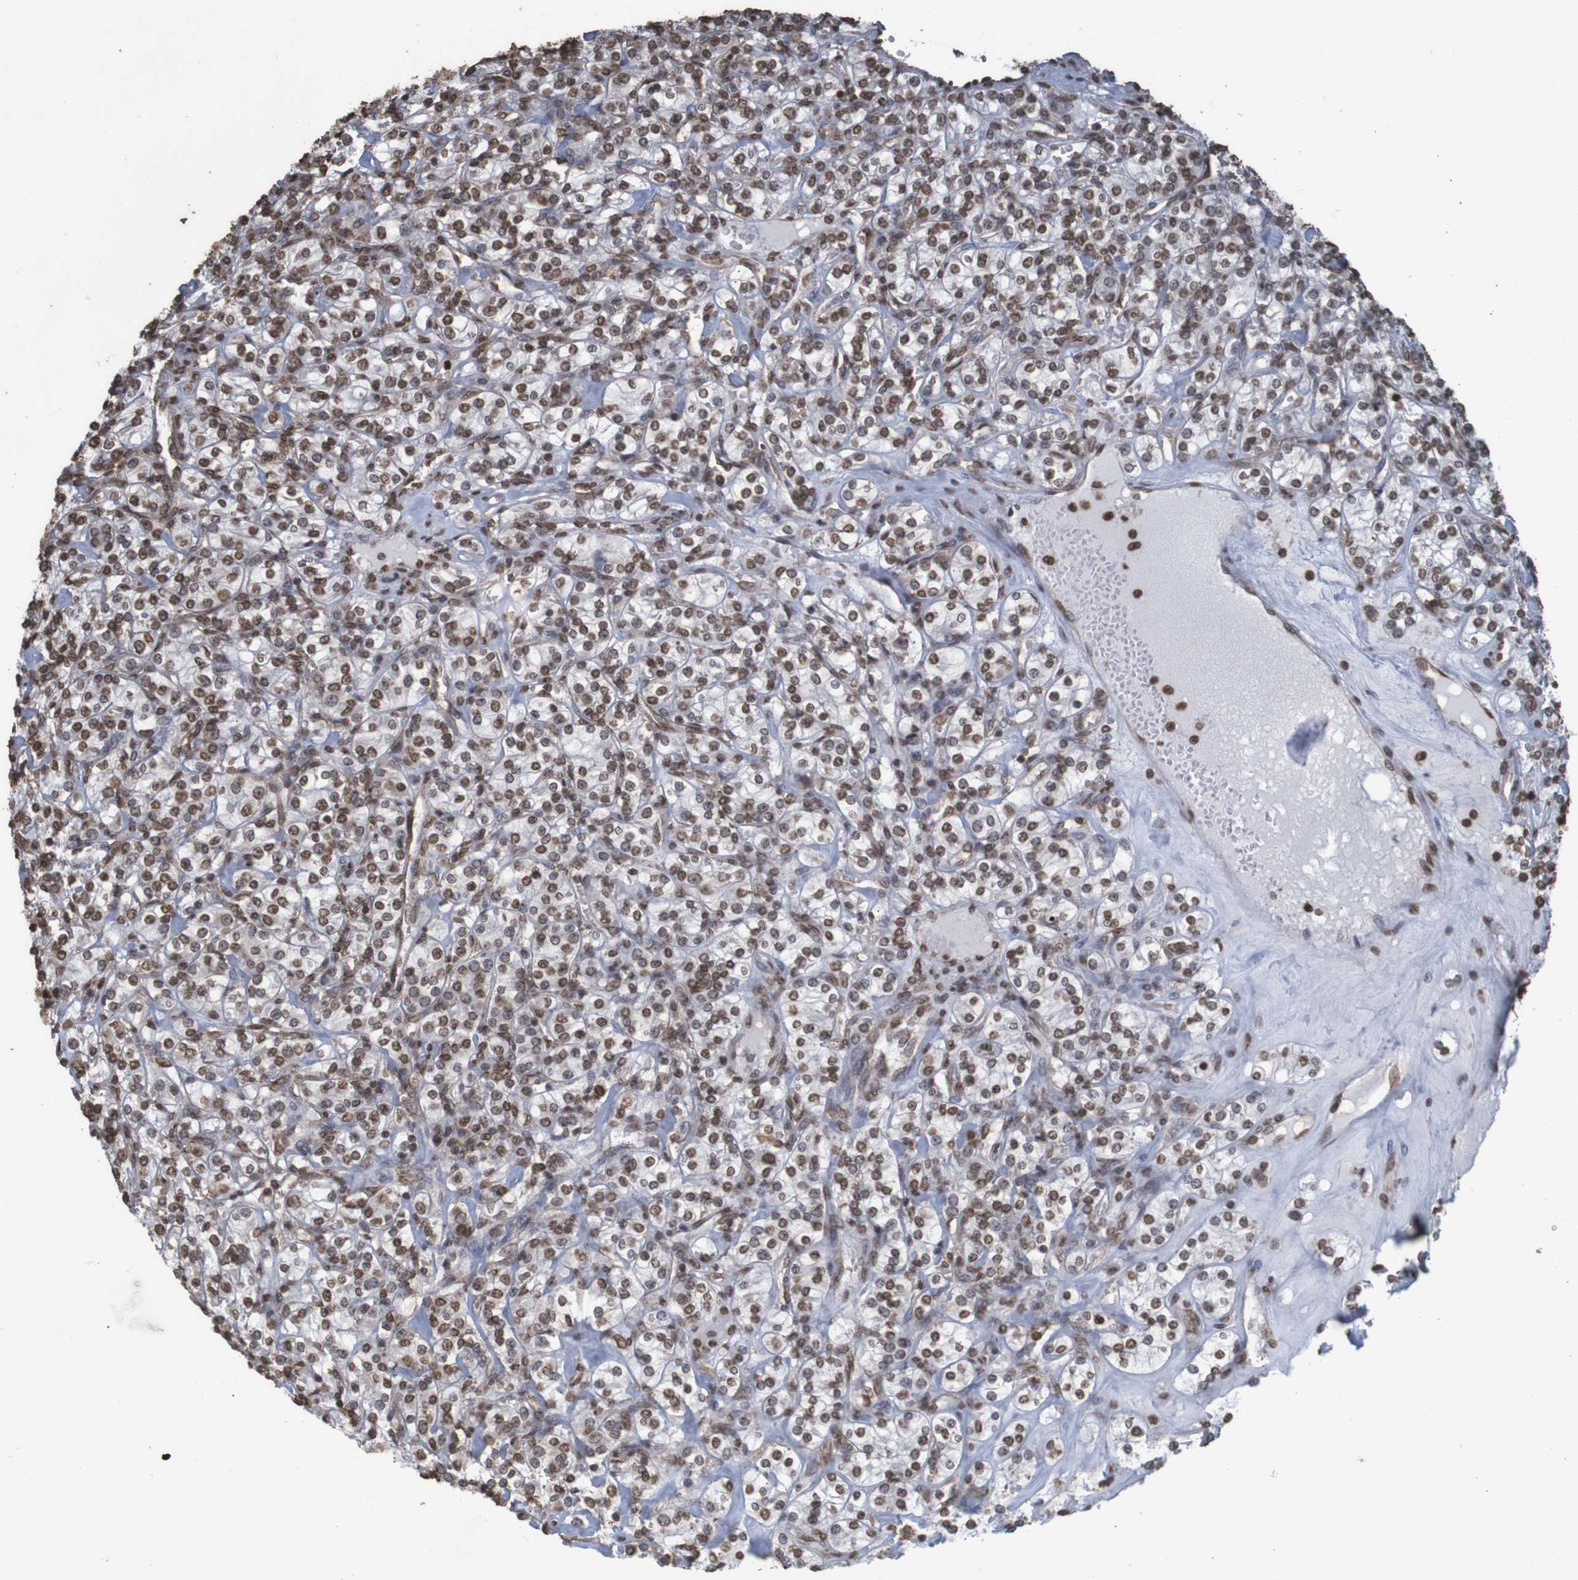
{"staining": {"intensity": "moderate", "quantity": ">75%", "location": "nuclear"}, "tissue": "renal cancer", "cell_type": "Tumor cells", "image_type": "cancer", "snomed": [{"axis": "morphology", "description": "Adenocarcinoma, NOS"}, {"axis": "topography", "description": "Kidney"}], "caption": "Renal adenocarcinoma stained with immunohistochemistry (IHC) displays moderate nuclear staining in about >75% of tumor cells.", "gene": "GFI1", "patient": {"sex": "male", "age": 77}}